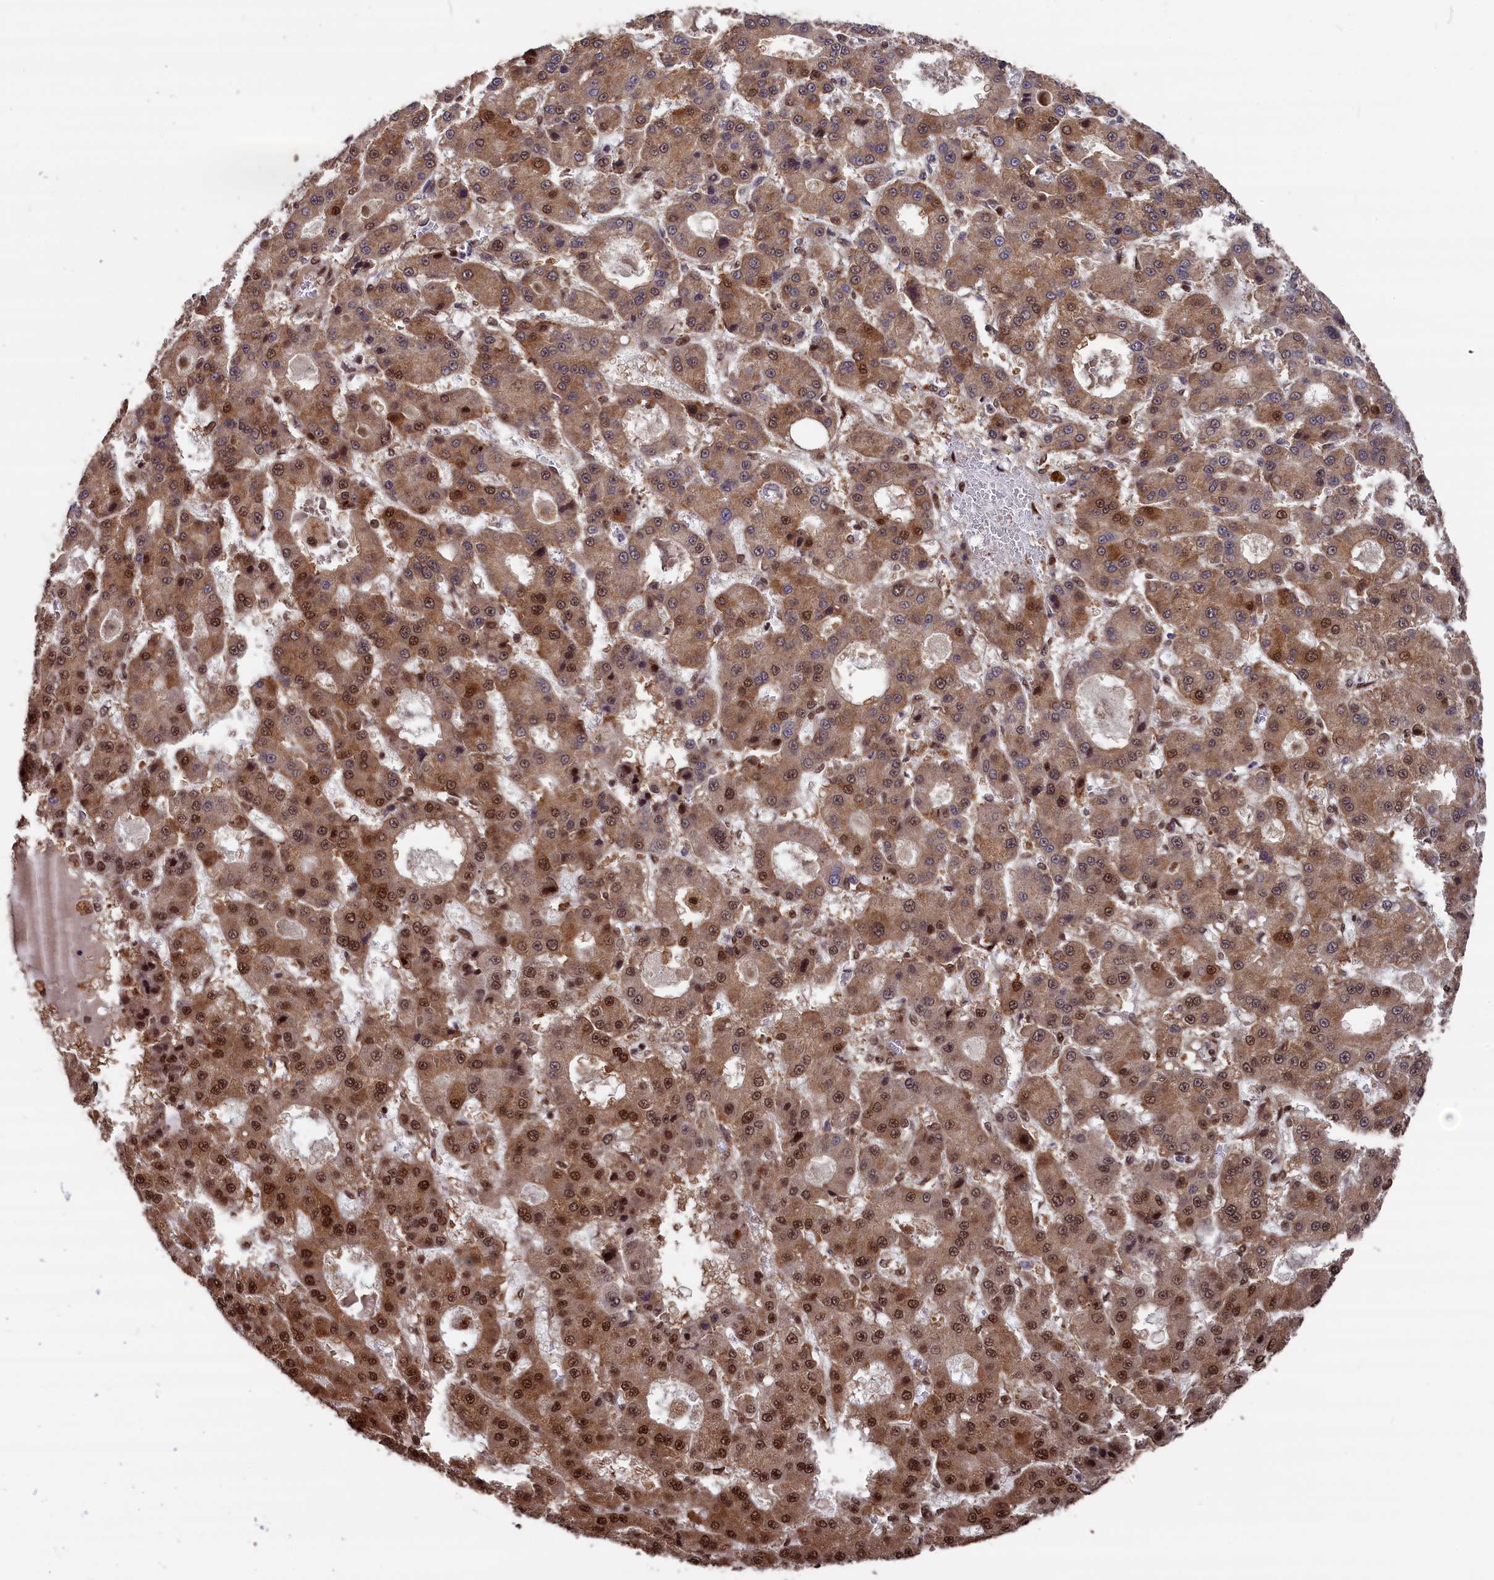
{"staining": {"intensity": "strong", "quantity": "25%-75%", "location": "cytoplasmic/membranous,nuclear"}, "tissue": "liver cancer", "cell_type": "Tumor cells", "image_type": "cancer", "snomed": [{"axis": "morphology", "description": "Carcinoma, Hepatocellular, NOS"}, {"axis": "topography", "description": "Liver"}], "caption": "There is high levels of strong cytoplasmic/membranous and nuclear expression in tumor cells of liver cancer, as demonstrated by immunohistochemical staining (brown color).", "gene": "ADRM1", "patient": {"sex": "male", "age": 70}}